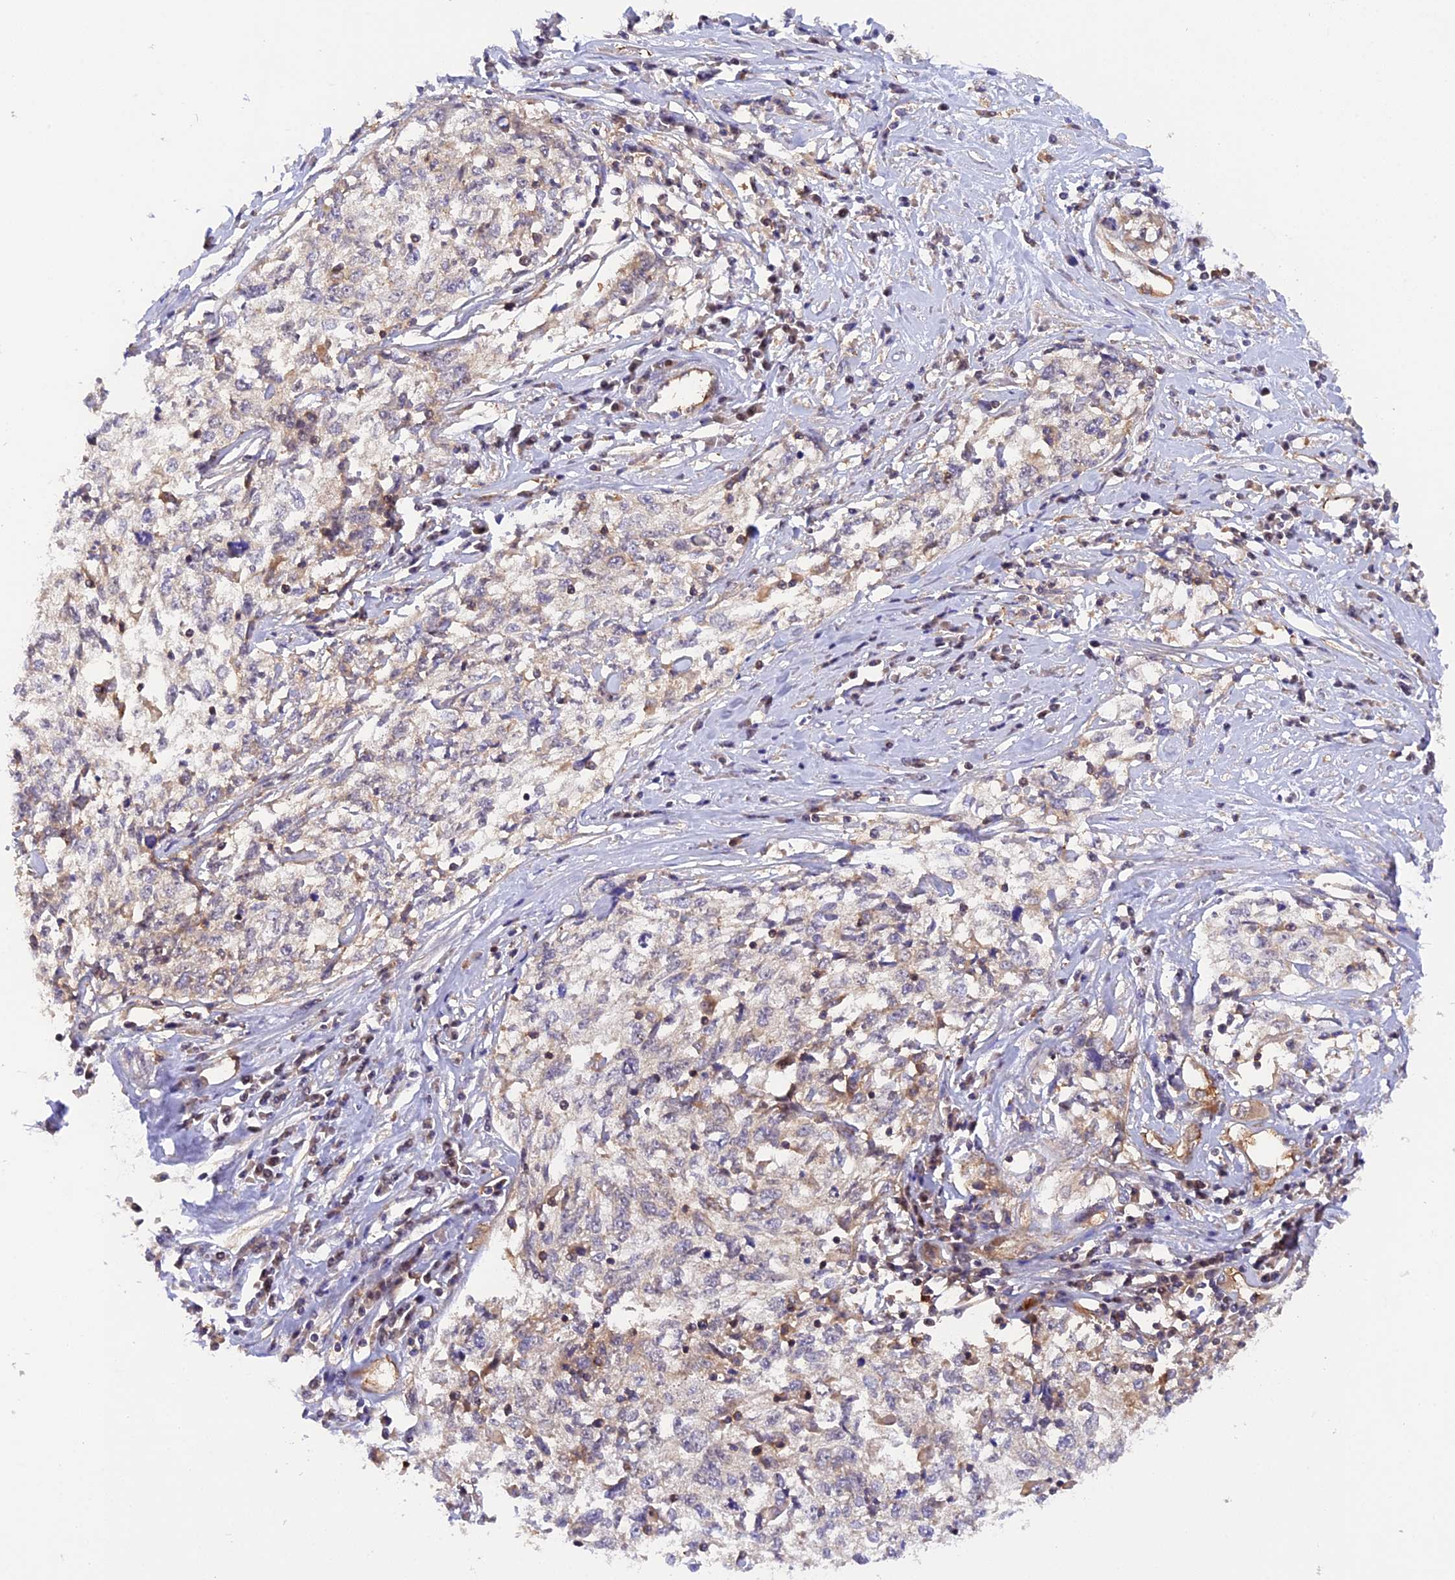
{"staining": {"intensity": "negative", "quantity": "none", "location": "none"}, "tissue": "cervical cancer", "cell_type": "Tumor cells", "image_type": "cancer", "snomed": [{"axis": "morphology", "description": "Squamous cell carcinoma, NOS"}, {"axis": "topography", "description": "Cervix"}], "caption": "Tumor cells show no significant protein positivity in cervical squamous cell carcinoma.", "gene": "C5orf22", "patient": {"sex": "female", "age": 57}}